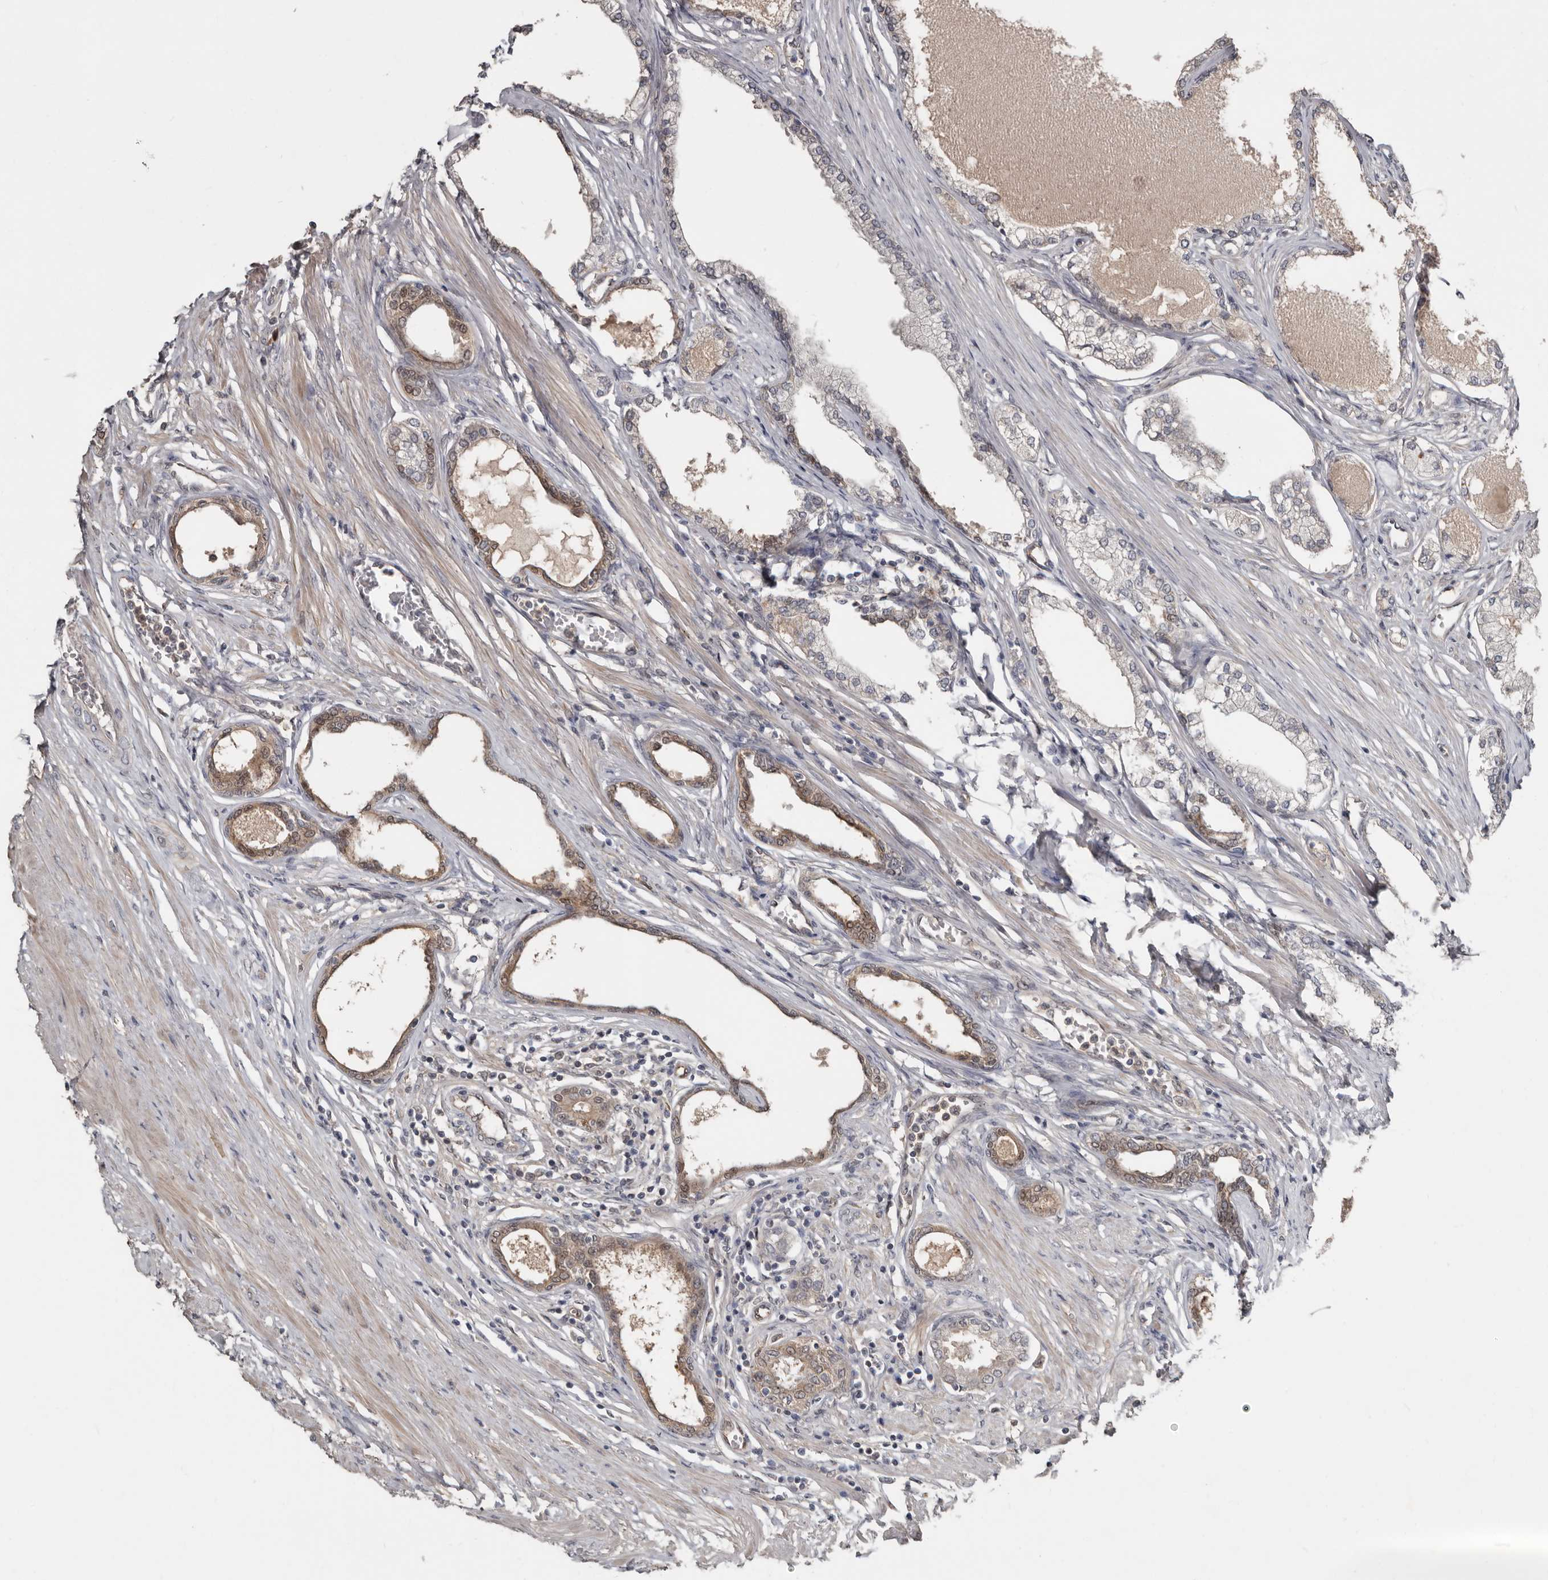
{"staining": {"intensity": "moderate", "quantity": "25%-75%", "location": "cytoplasmic/membranous"}, "tissue": "prostate", "cell_type": "Glandular cells", "image_type": "normal", "snomed": [{"axis": "morphology", "description": "Normal tissue, NOS"}, {"axis": "morphology", "description": "Urothelial carcinoma, Low grade"}, {"axis": "topography", "description": "Urinary bladder"}, {"axis": "topography", "description": "Prostate"}], "caption": "Immunohistochemistry (IHC) of benign human prostate displays medium levels of moderate cytoplasmic/membranous expression in about 25%-75% of glandular cells. The staining was performed using DAB (3,3'-diaminobenzidine), with brown indicating positive protein expression. Nuclei are stained blue with hematoxylin.", "gene": "RBKS", "patient": {"sex": "male", "age": 60}}